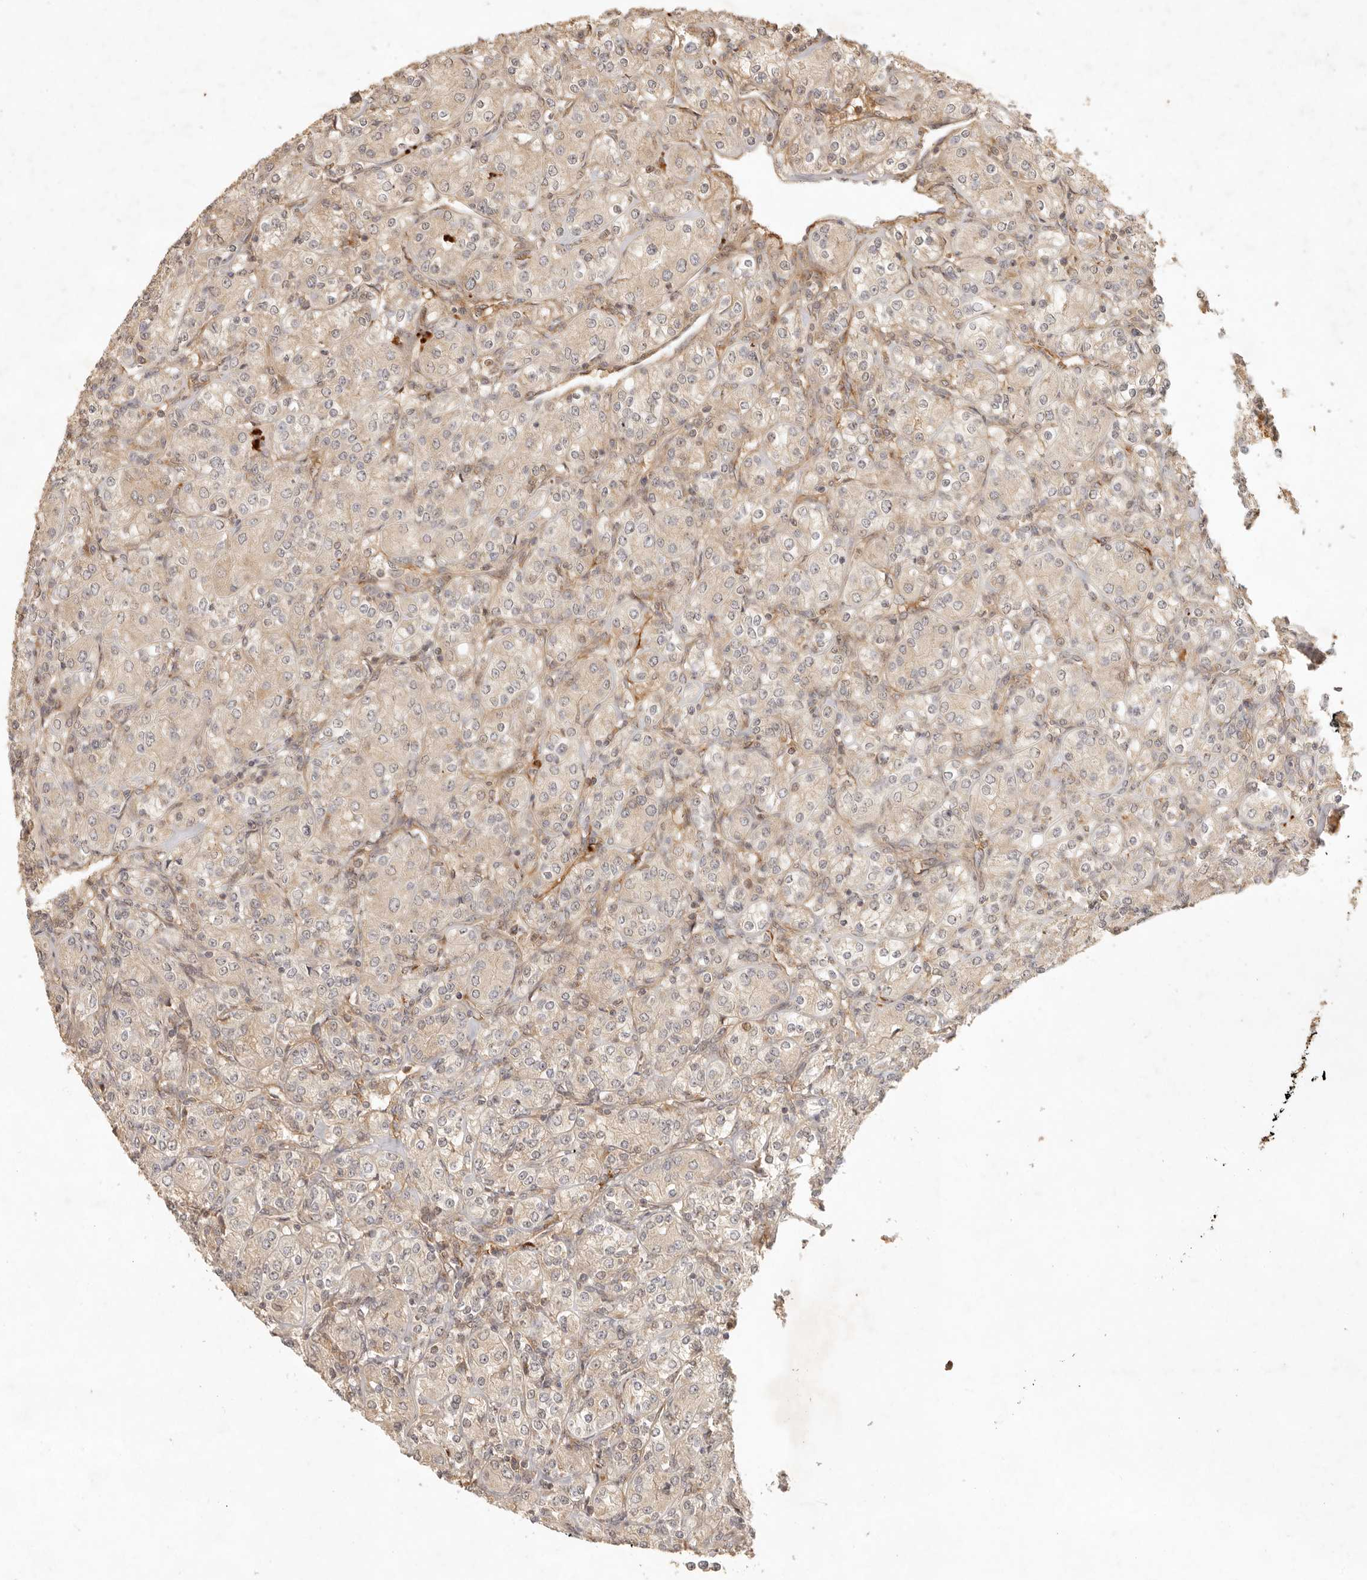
{"staining": {"intensity": "weak", "quantity": ">75%", "location": "cytoplasmic/membranous"}, "tissue": "renal cancer", "cell_type": "Tumor cells", "image_type": "cancer", "snomed": [{"axis": "morphology", "description": "Adenocarcinoma, NOS"}, {"axis": "topography", "description": "Kidney"}], "caption": "Immunohistochemical staining of adenocarcinoma (renal) demonstrates weak cytoplasmic/membranous protein staining in approximately >75% of tumor cells. (DAB IHC with brightfield microscopy, high magnification).", "gene": "ANKRD61", "patient": {"sex": "male", "age": 77}}